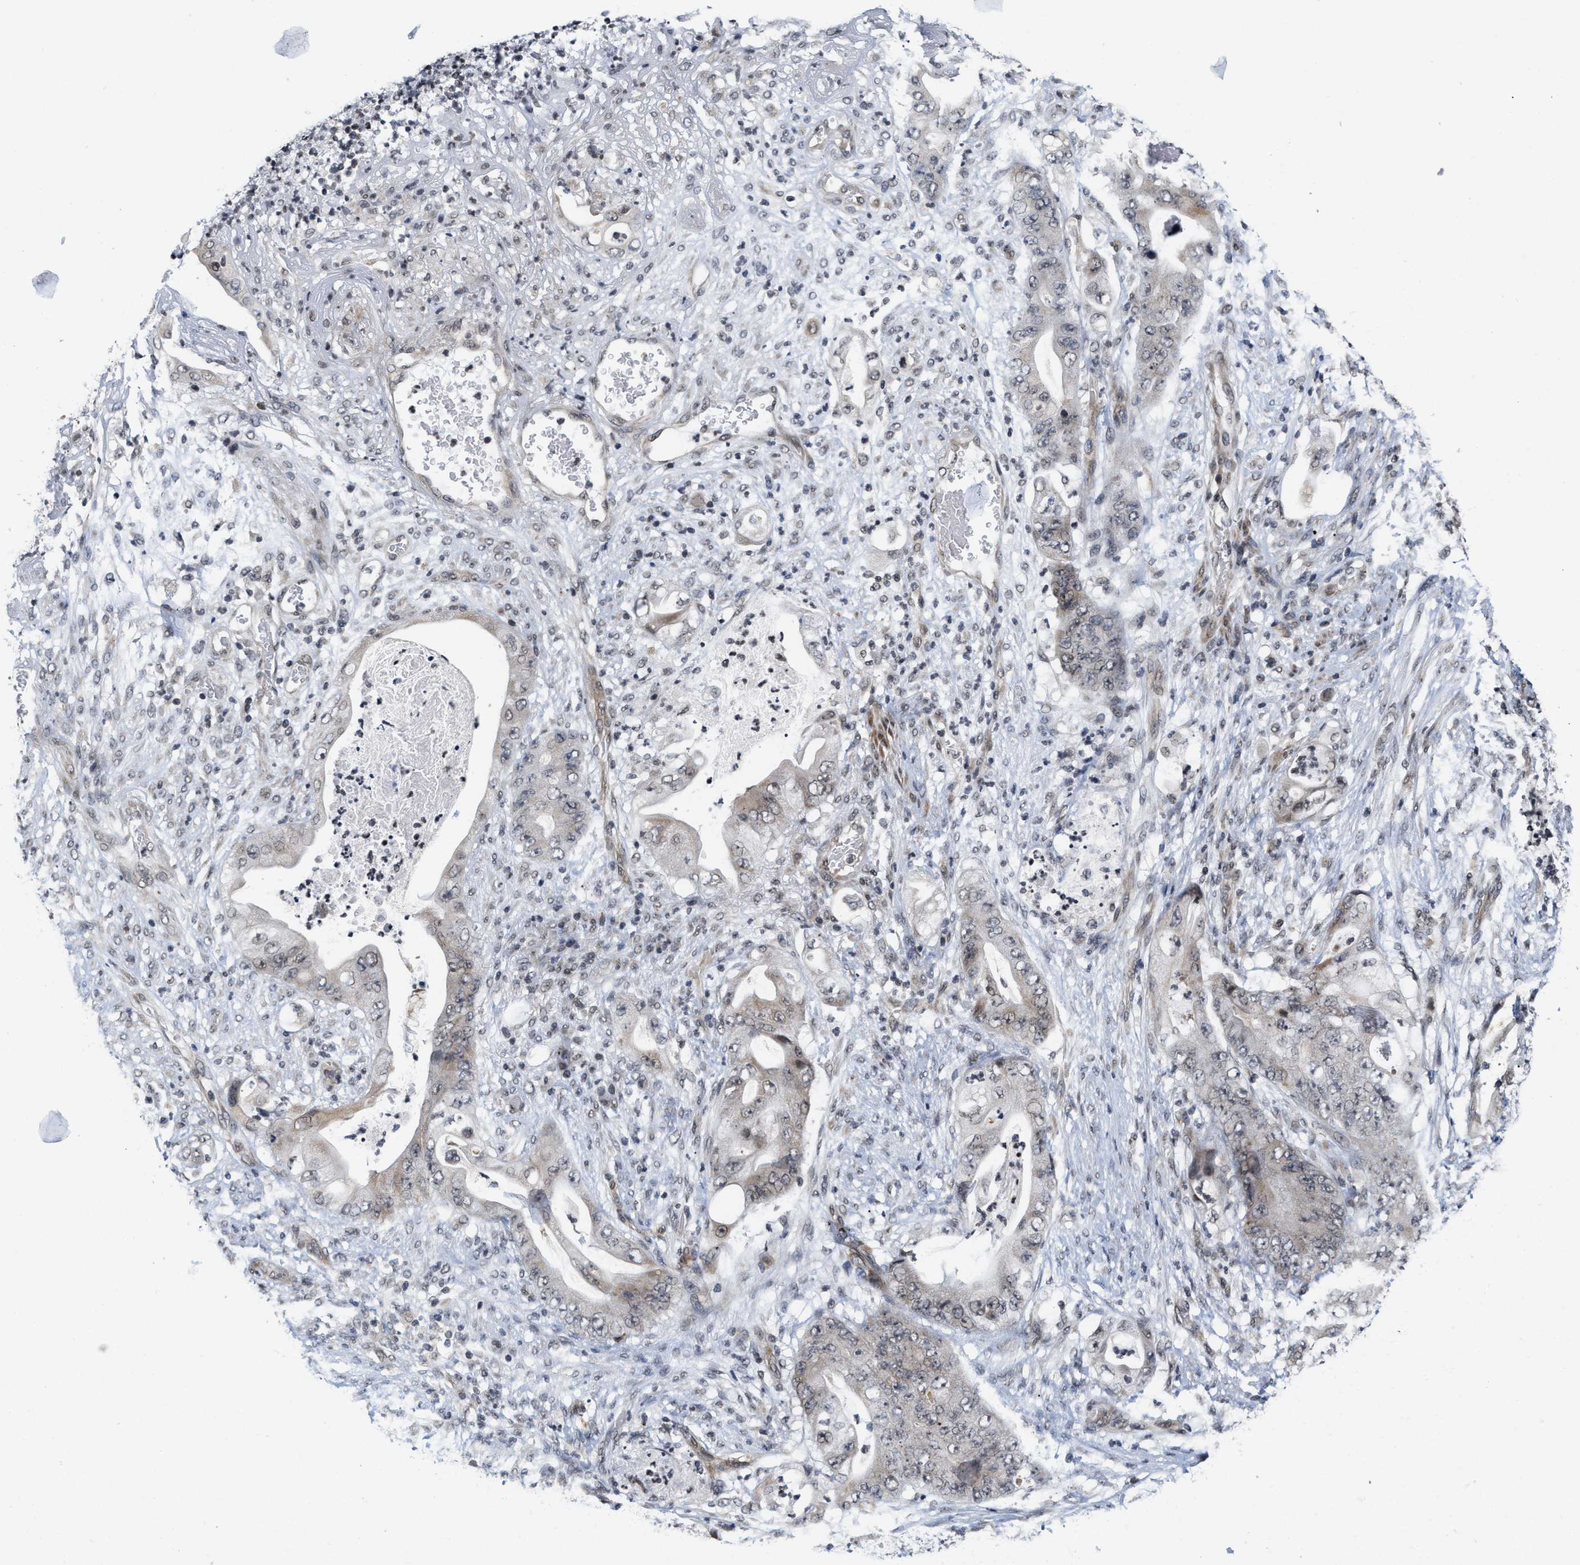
{"staining": {"intensity": "weak", "quantity": "<25%", "location": "nuclear"}, "tissue": "stomach cancer", "cell_type": "Tumor cells", "image_type": "cancer", "snomed": [{"axis": "morphology", "description": "Adenocarcinoma, NOS"}, {"axis": "topography", "description": "Stomach"}], "caption": "This is a image of immunohistochemistry (IHC) staining of stomach cancer, which shows no positivity in tumor cells.", "gene": "ANKRD6", "patient": {"sex": "female", "age": 73}}